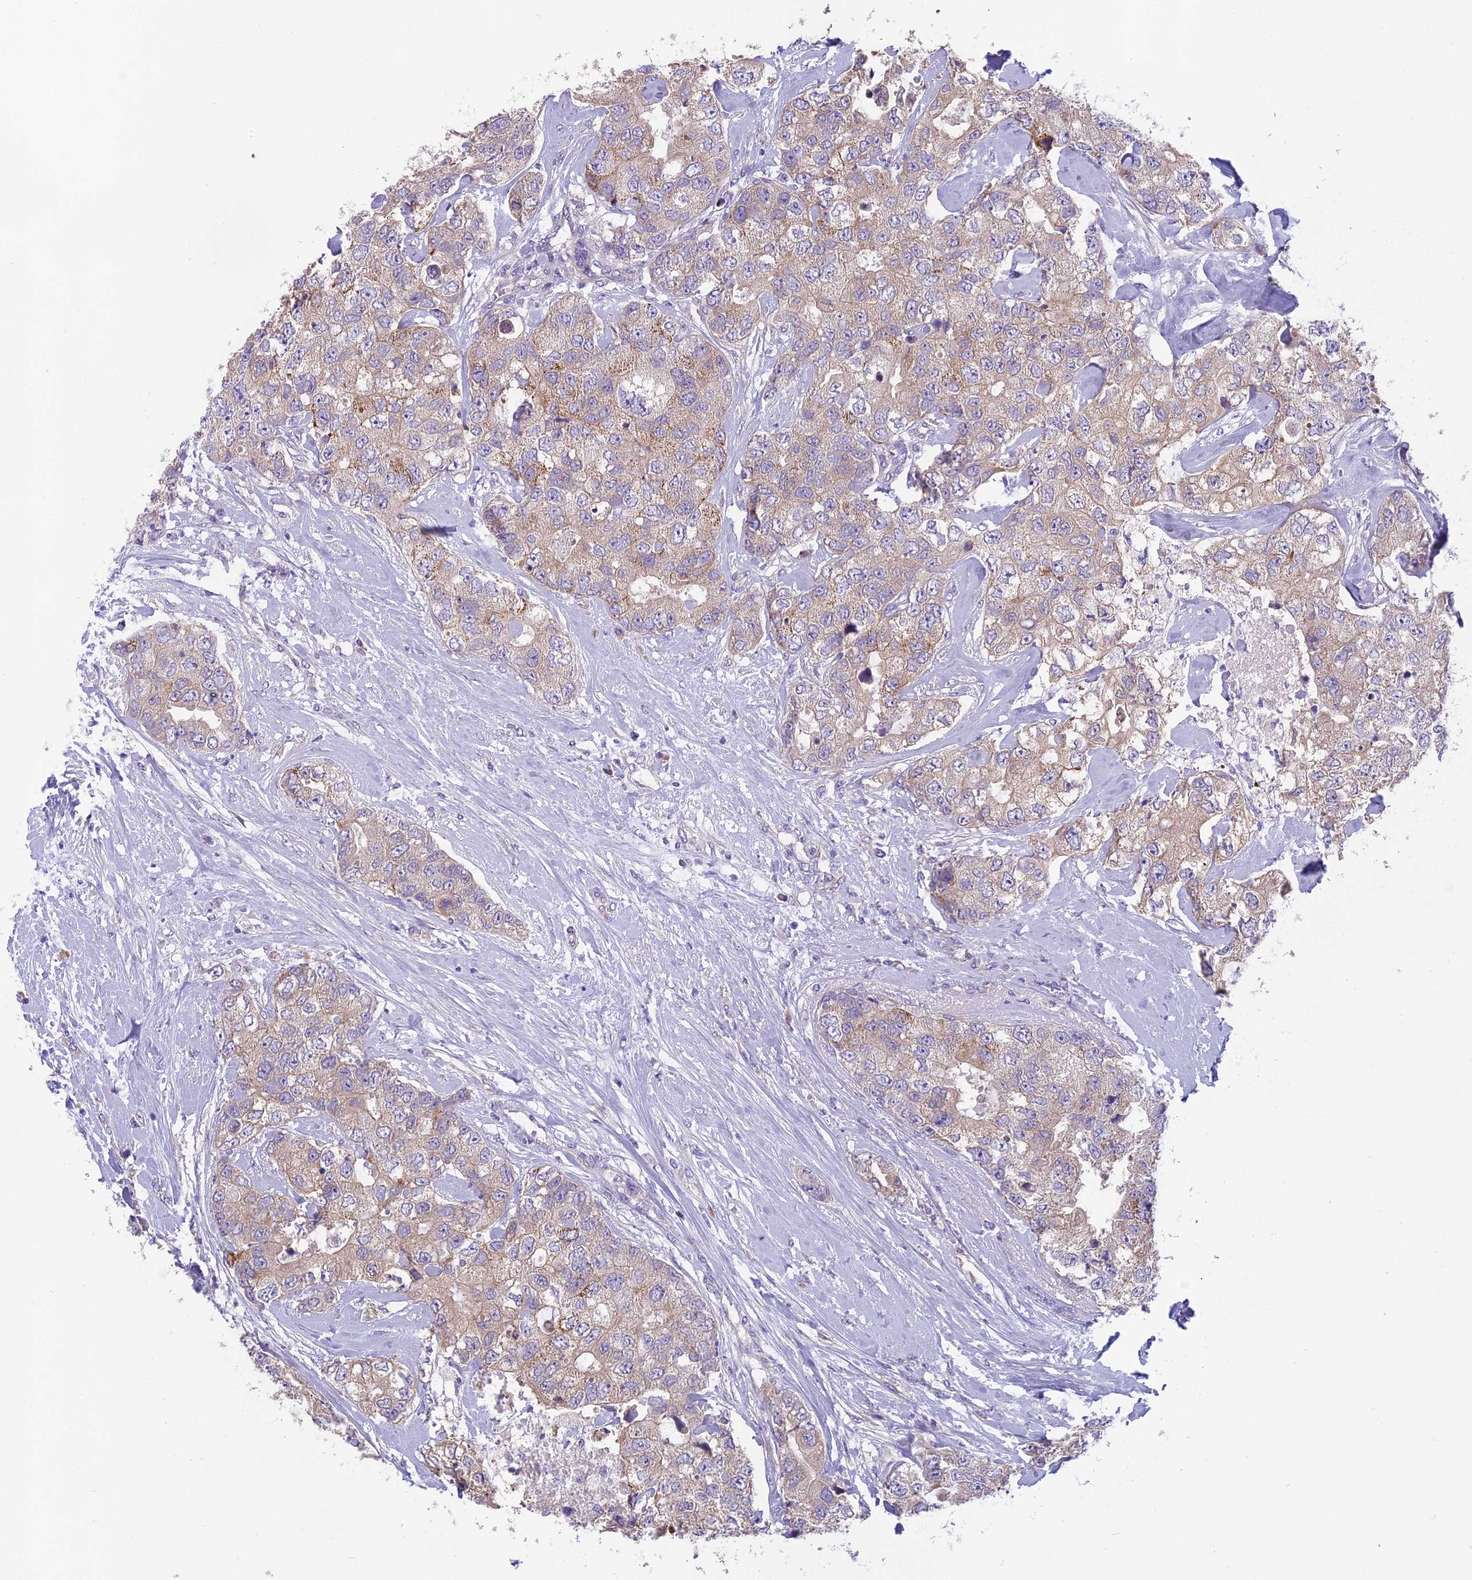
{"staining": {"intensity": "weak", "quantity": "25%-75%", "location": "cytoplasmic/membranous"}, "tissue": "breast cancer", "cell_type": "Tumor cells", "image_type": "cancer", "snomed": [{"axis": "morphology", "description": "Duct carcinoma"}, {"axis": "topography", "description": "Breast"}], "caption": "An IHC photomicrograph of tumor tissue is shown. Protein staining in brown shows weak cytoplasmic/membranous positivity in breast invasive ductal carcinoma within tumor cells.", "gene": "ARHGEF37", "patient": {"sex": "female", "age": 62}}